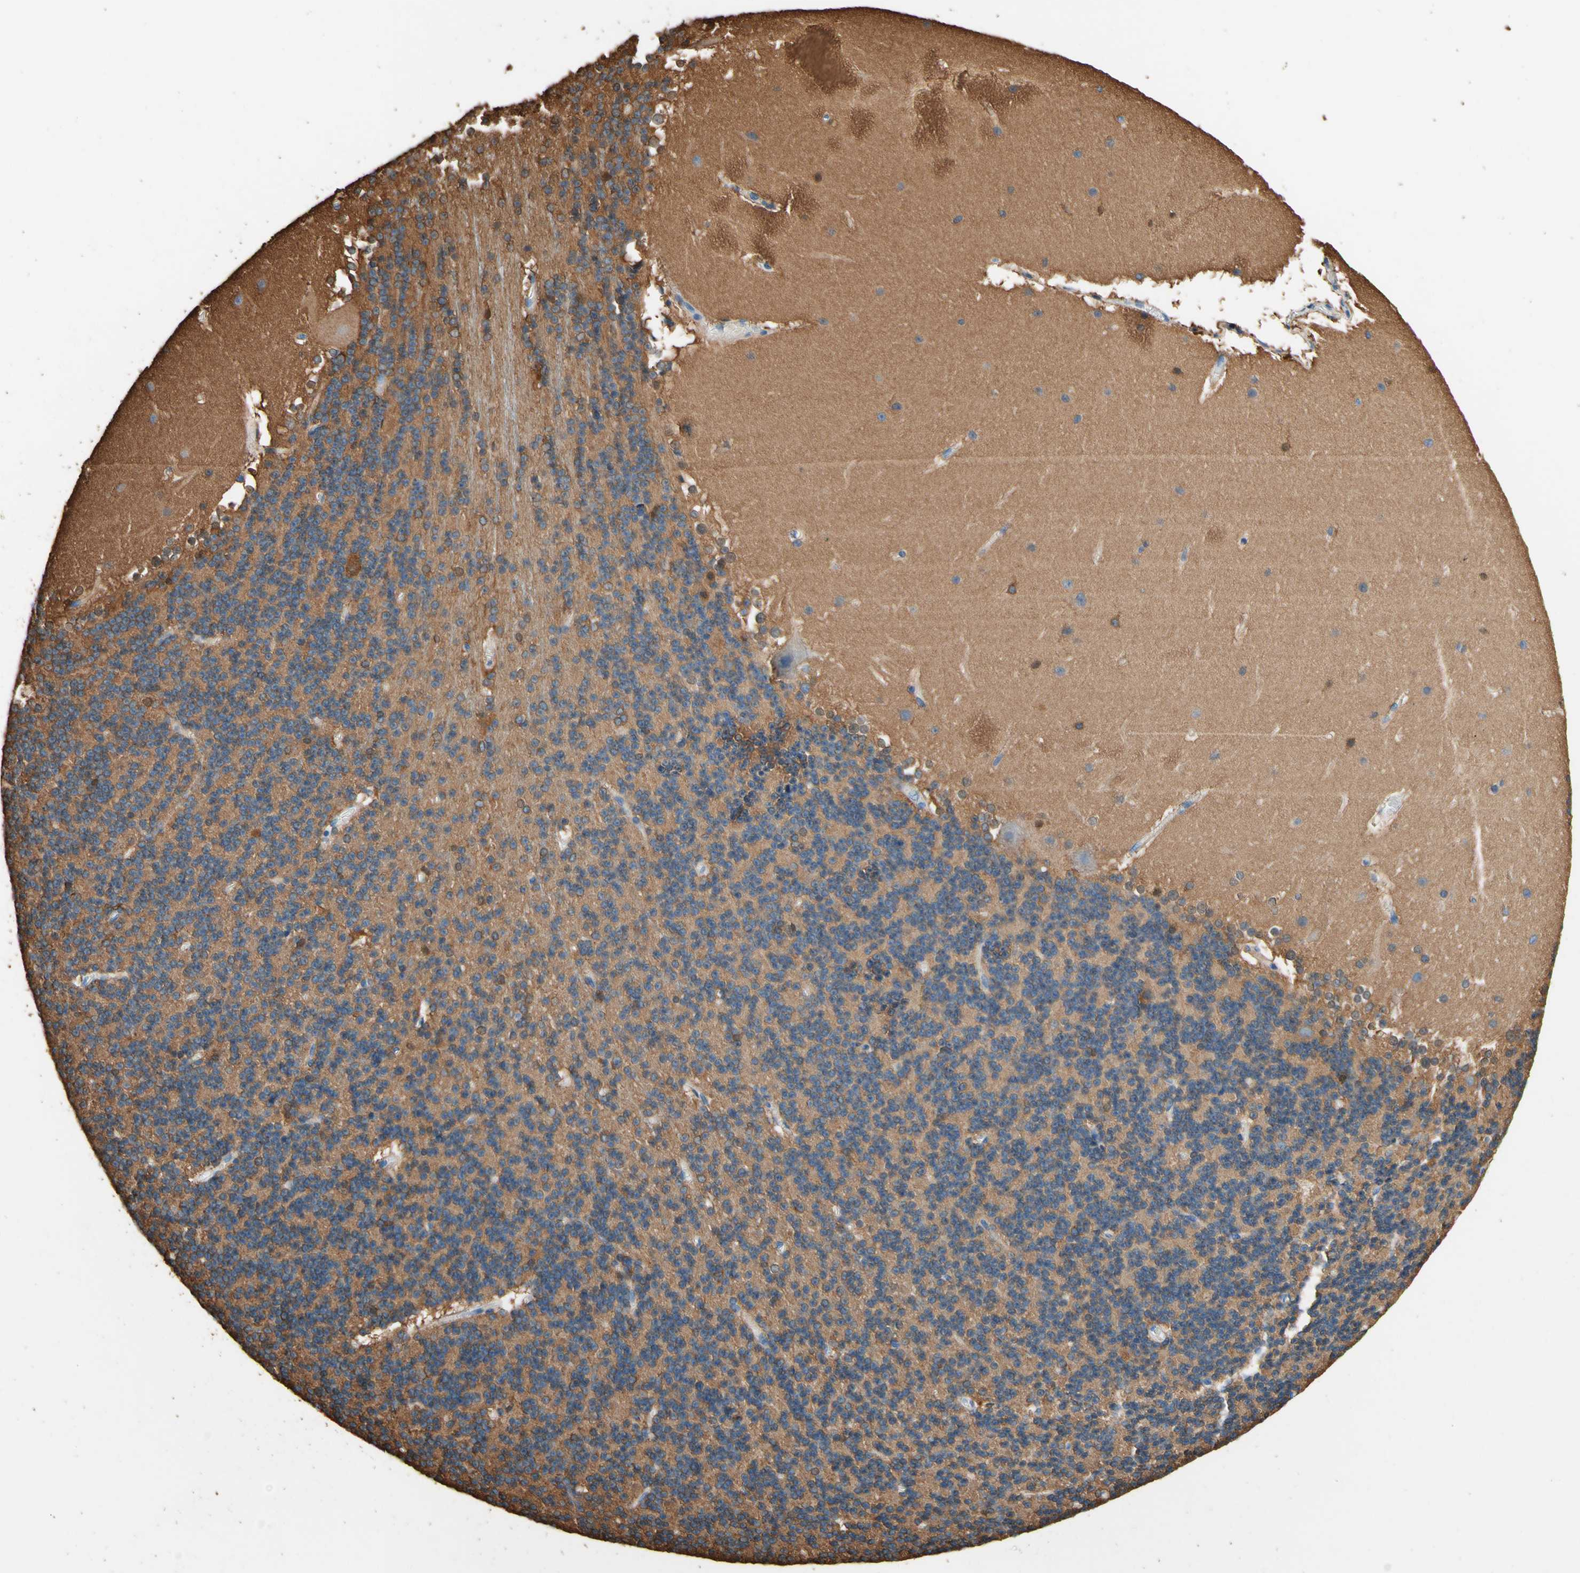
{"staining": {"intensity": "negative", "quantity": "none", "location": "none"}, "tissue": "cerebellum", "cell_type": "Cells in granular layer", "image_type": "normal", "snomed": [{"axis": "morphology", "description": "Normal tissue, NOS"}, {"axis": "topography", "description": "Cerebellum"}], "caption": "DAB (3,3'-diaminobenzidine) immunohistochemical staining of unremarkable cerebellum exhibits no significant positivity in cells in granular layer. Nuclei are stained in blue.", "gene": "DPYSL3", "patient": {"sex": "female", "age": 19}}